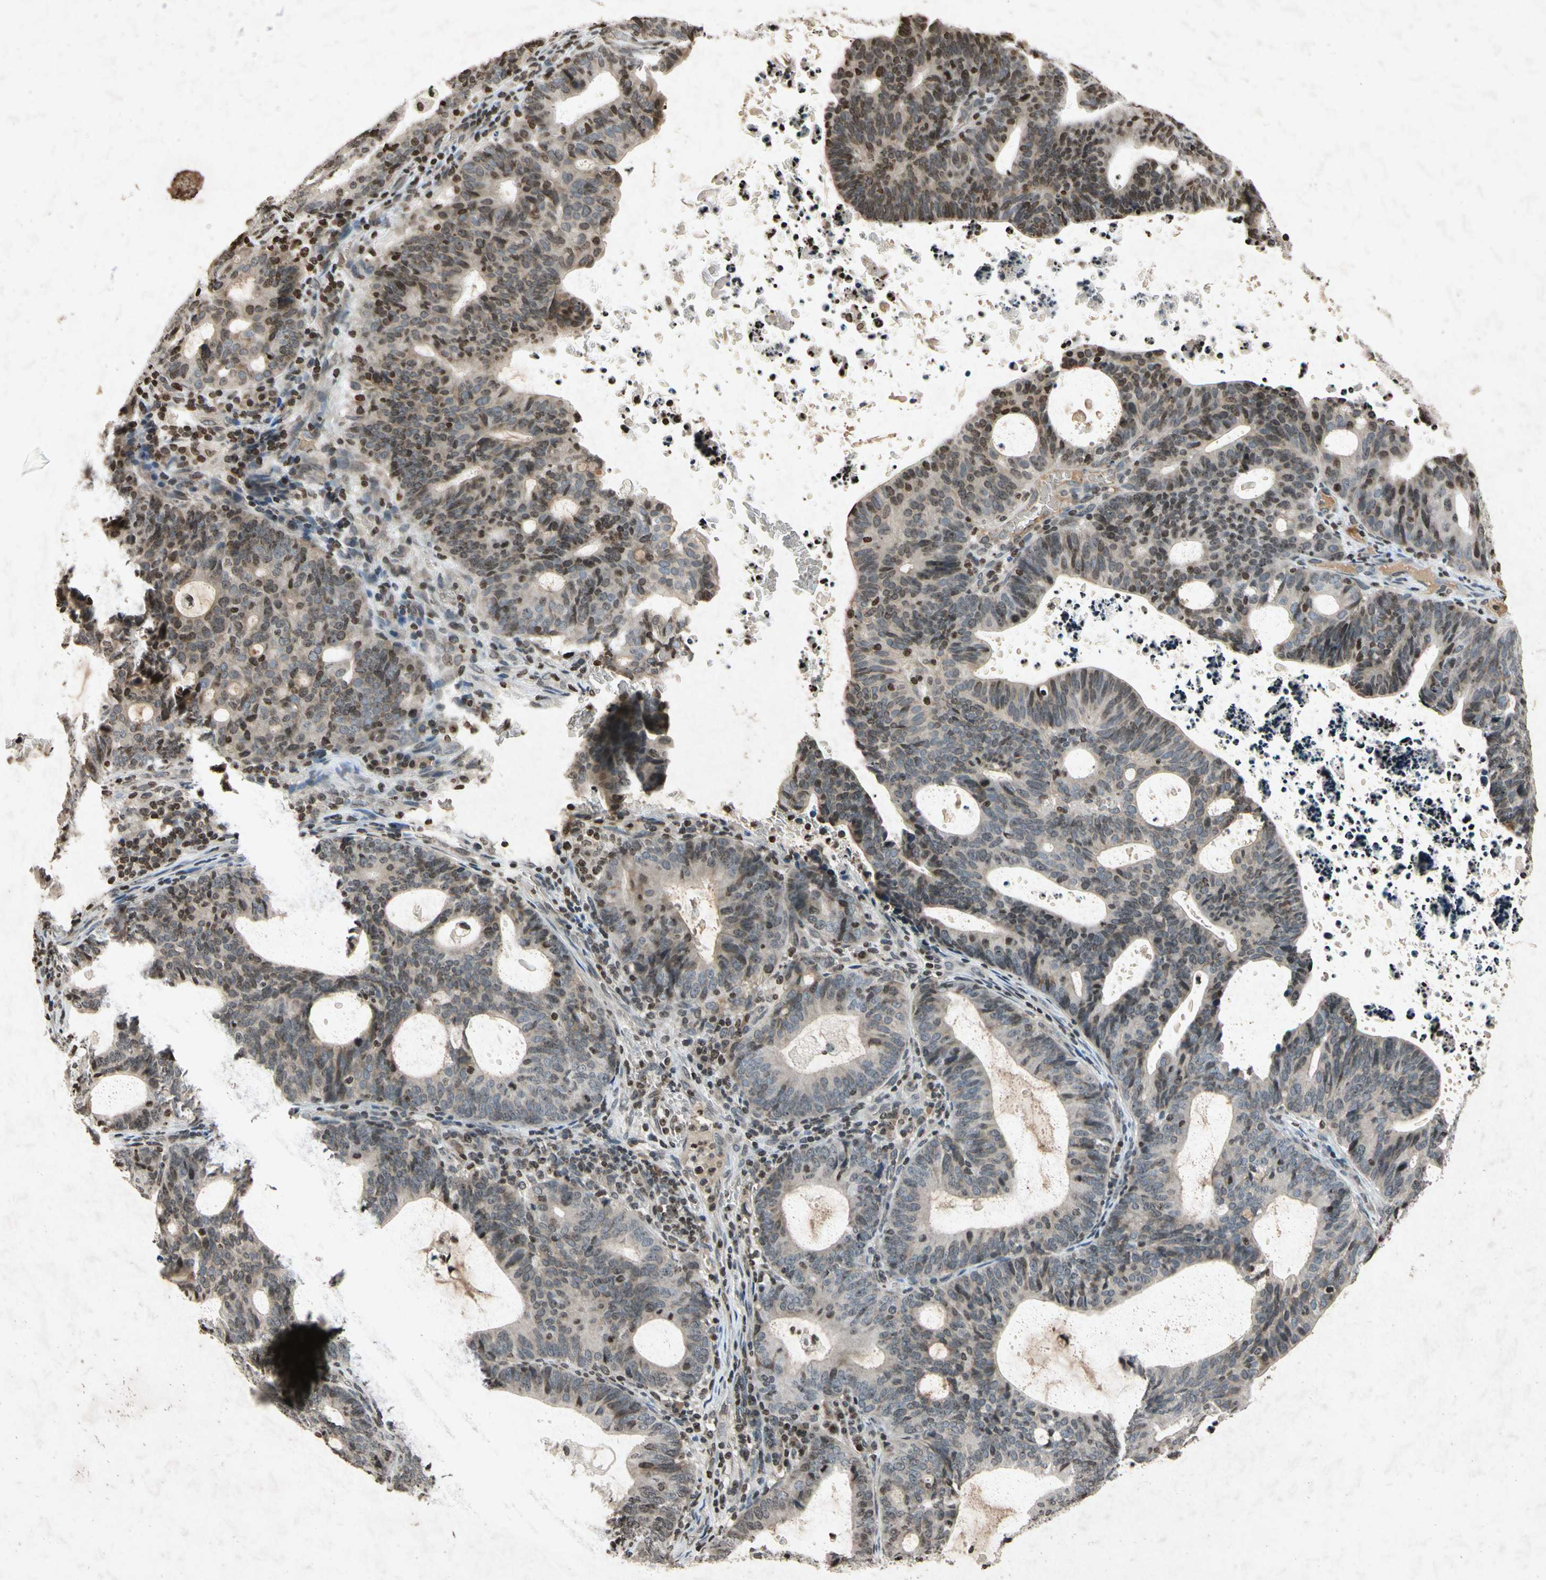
{"staining": {"intensity": "weak", "quantity": "<25%", "location": "nuclear"}, "tissue": "endometrial cancer", "cell_type": "Tumor cells", "image_type": "cancer", "snomed": [{"axis": "morphology", "description": "Adenocarcinoma, NOS"}, {"axis": "topography", "description": "Uterus"}], "caption": "There is no significant positivity in tumor cells of endometrial cancer.", "gene": "HOXB3", "patient": {"sex": "female", "age": 83}}